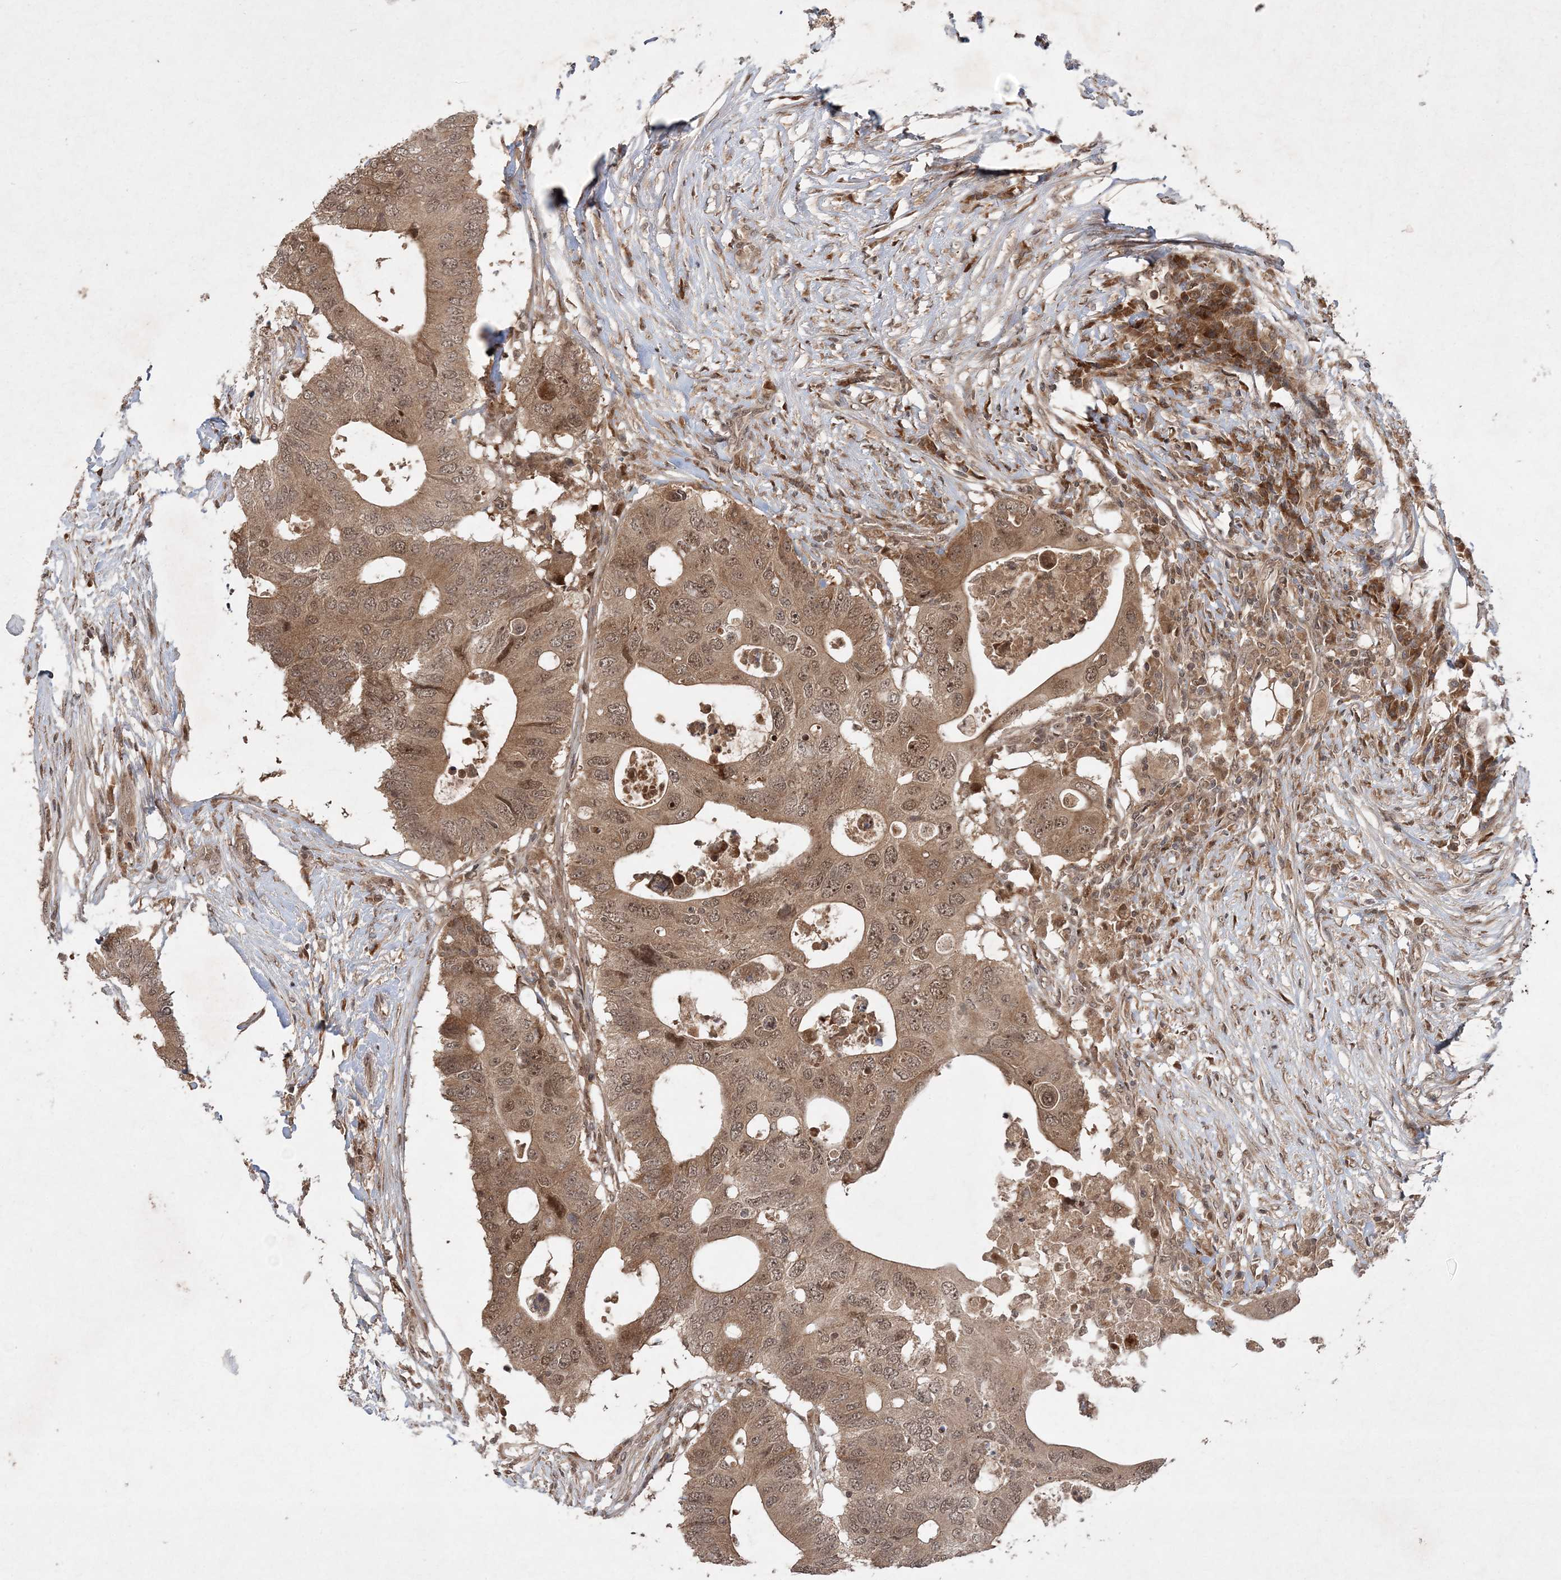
{"staining": {"intensity": "moderate", "quantity": ">75%", "location": "cytoplasmic/membranous,nuclear"}, "tissue": "colorectal cancer", "cell_type": "Tumor cells", "image_type": "cancer", "snomed": [{"axis": "morphology", "description": "Adenocarcinoma, NOS"}, {"axis": "topography", "description": "Colon"}], "caption": "Immunohistochemistry staining of adenocarcinoma (colorectal), which reveals medium levels of moderate cytoplasmic/membranous and nuclear positivity in approximately >75% of tumor cells indicating moderate cytoplasmic/membranous and nuclear protein expression. The staining was performed using DAB (3,3'-diaminobenzidine) (brown) for protein detection and nuclei were counterstained in hematoxylin (blue).", "gene": "UBR3", "patient": {"sex": "male", "age": 71}}